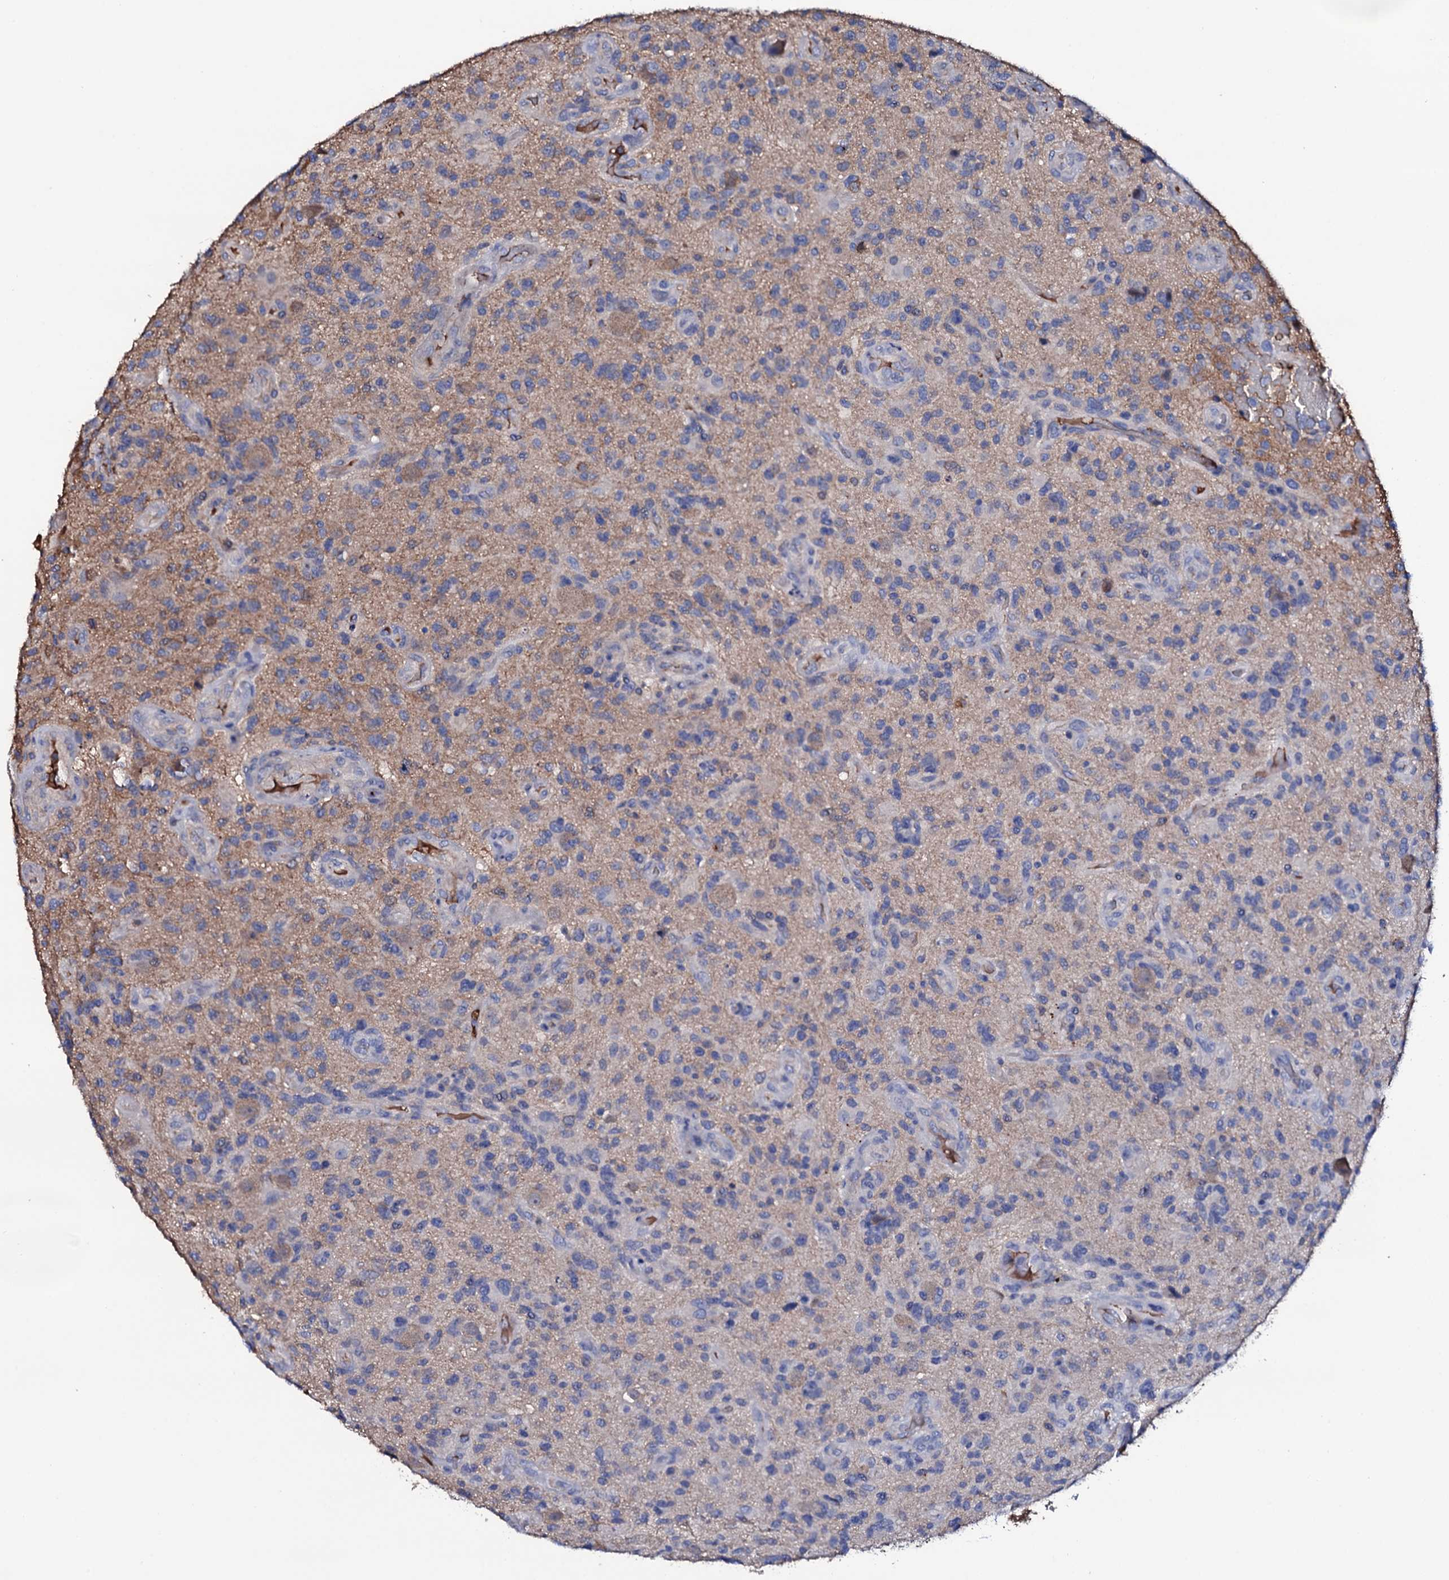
{"staining": {"intensity": "negative", "quantity": "none", "location": "none"}, "tissue": "glioma", "cell_type": "Tumor cells", "image_type": "cancer", "snomed": [{"axis": "morphology", "description": "Glioma, malignant, High grade"}, {"axis": "topography", "description": "Brain"}], "caption": "IHC micrograph of neoplastic tissue: human malignant glioma (high-grade) stained with DAB displays no significant protein staining in tumor cells.", "gene": "TCAF2", "patient": {"sex": "male", "age": 47}}